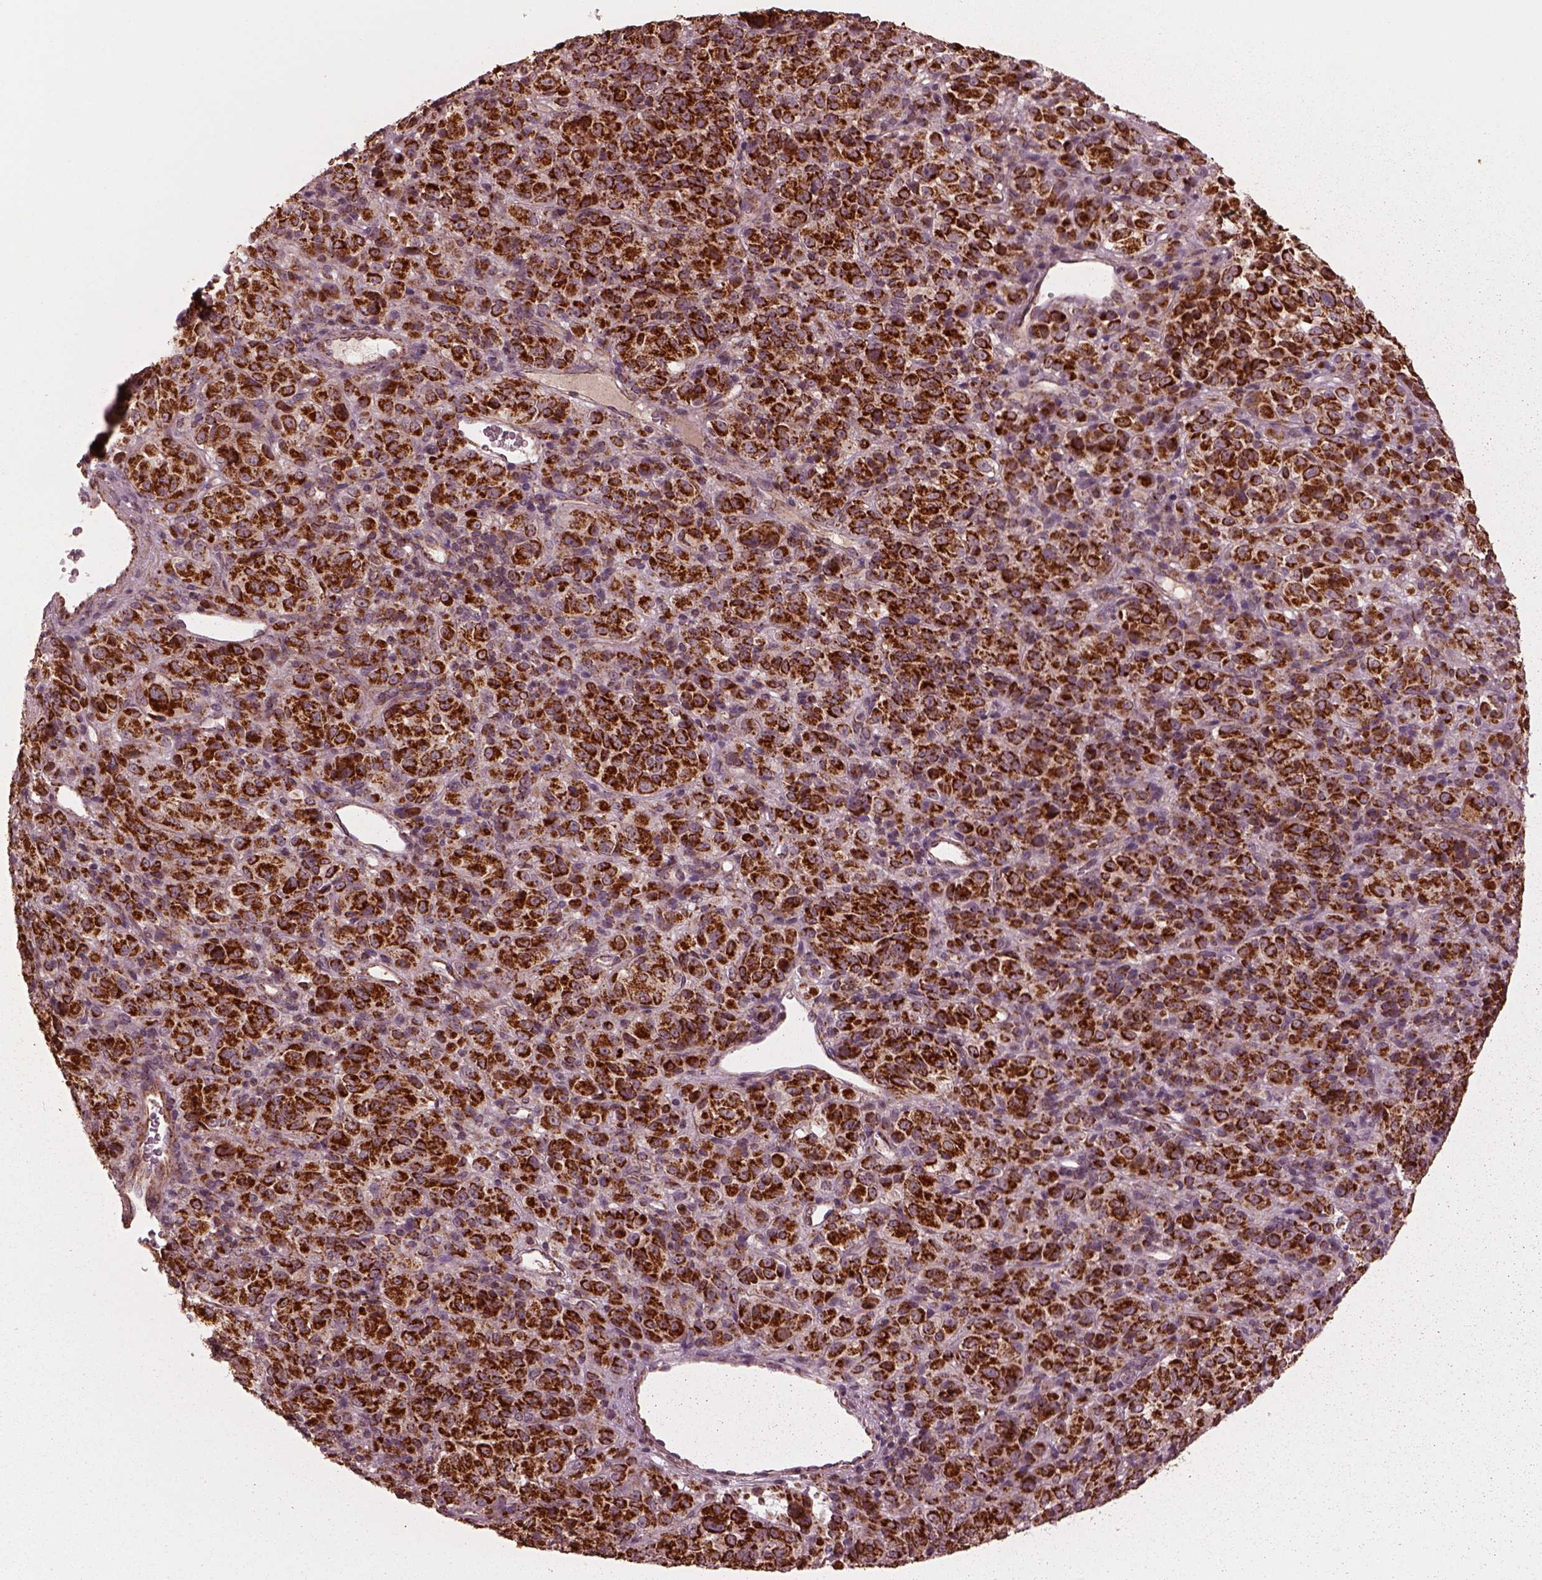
{"staining": {"intensity": "strong", "quantity": ">75%", "location": "cytoplasmic/membranous"}, "tissue": "melanoma", "cell_type": "Tumor cells", "image_type": "cancer", "snomed": [{"axis": "morphology", "description": "Malignant melanoma, Metastatic site"}, {"axis": "topography", "description": "Brain"}], "caption": "Immunohistochemical staining of human malignant melanoma (metastatic site) exhibits high levels of strong cytoplasmic/membranous staining in about >75% of tumor cells. Immunohistochemistry stains the protein in brown and the nuclei are stained blue.", "gene": "NDUFB10", "patient": {"sex": "female", "age": 56}}